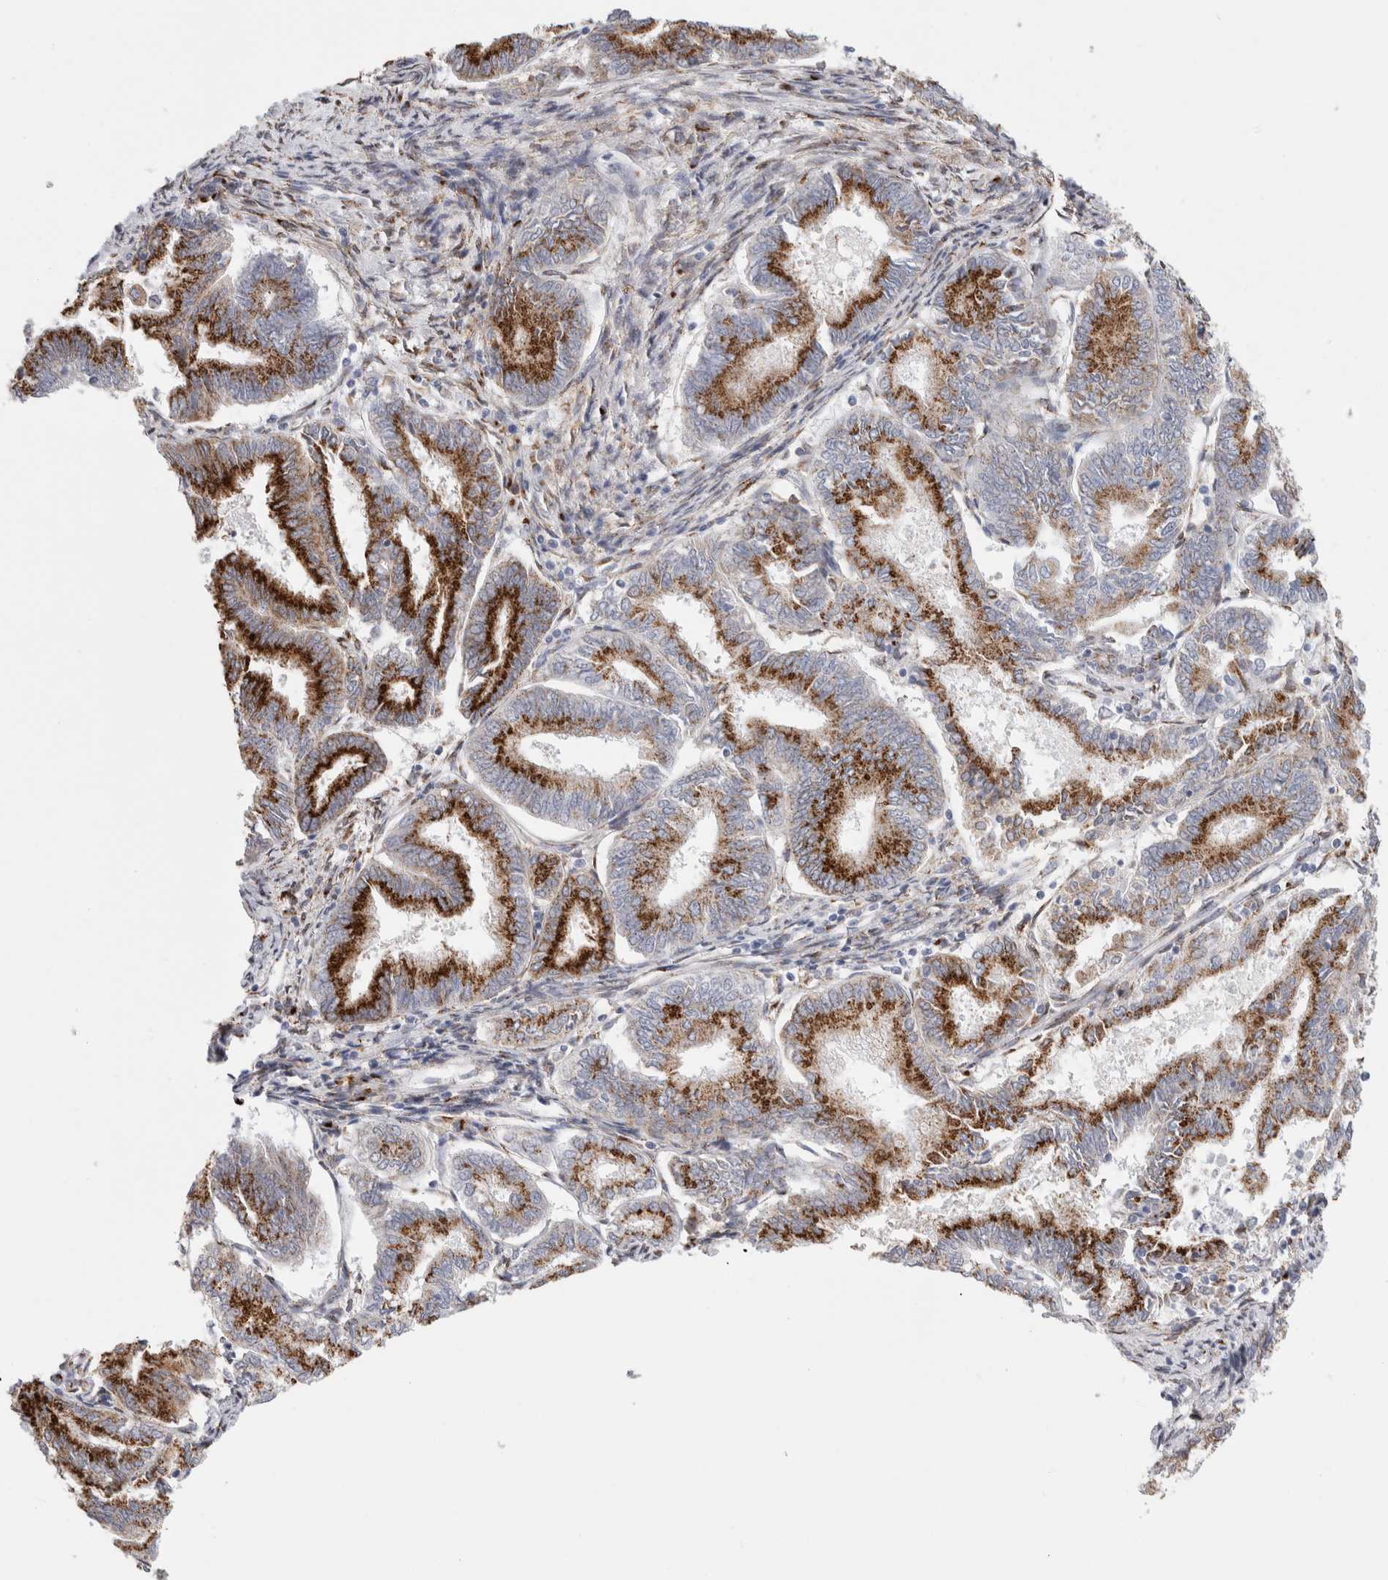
{"staining": {"intensity": "strong", "quantity": ">75%", "location": "cytoplasmic/membranous"}, "tissue": "endometrial cancer", "cell_type": "Tumor cells", "image_type": "cancer", "snomed": [{"axis": "morphology", "description": "Adenocarcinoma, NOS"}, {"axis": "topography", "description": "Endometrium"}], "caption": "A high-resolution photomicrograph shows IHC staining of adenocarcinoma (endometrial), which displays strong cytoplasmic/membranous expression in approximately >75% of tumor cells.", "gene": "MCFD2", "patient": {"sex": "female", "age": 86}}